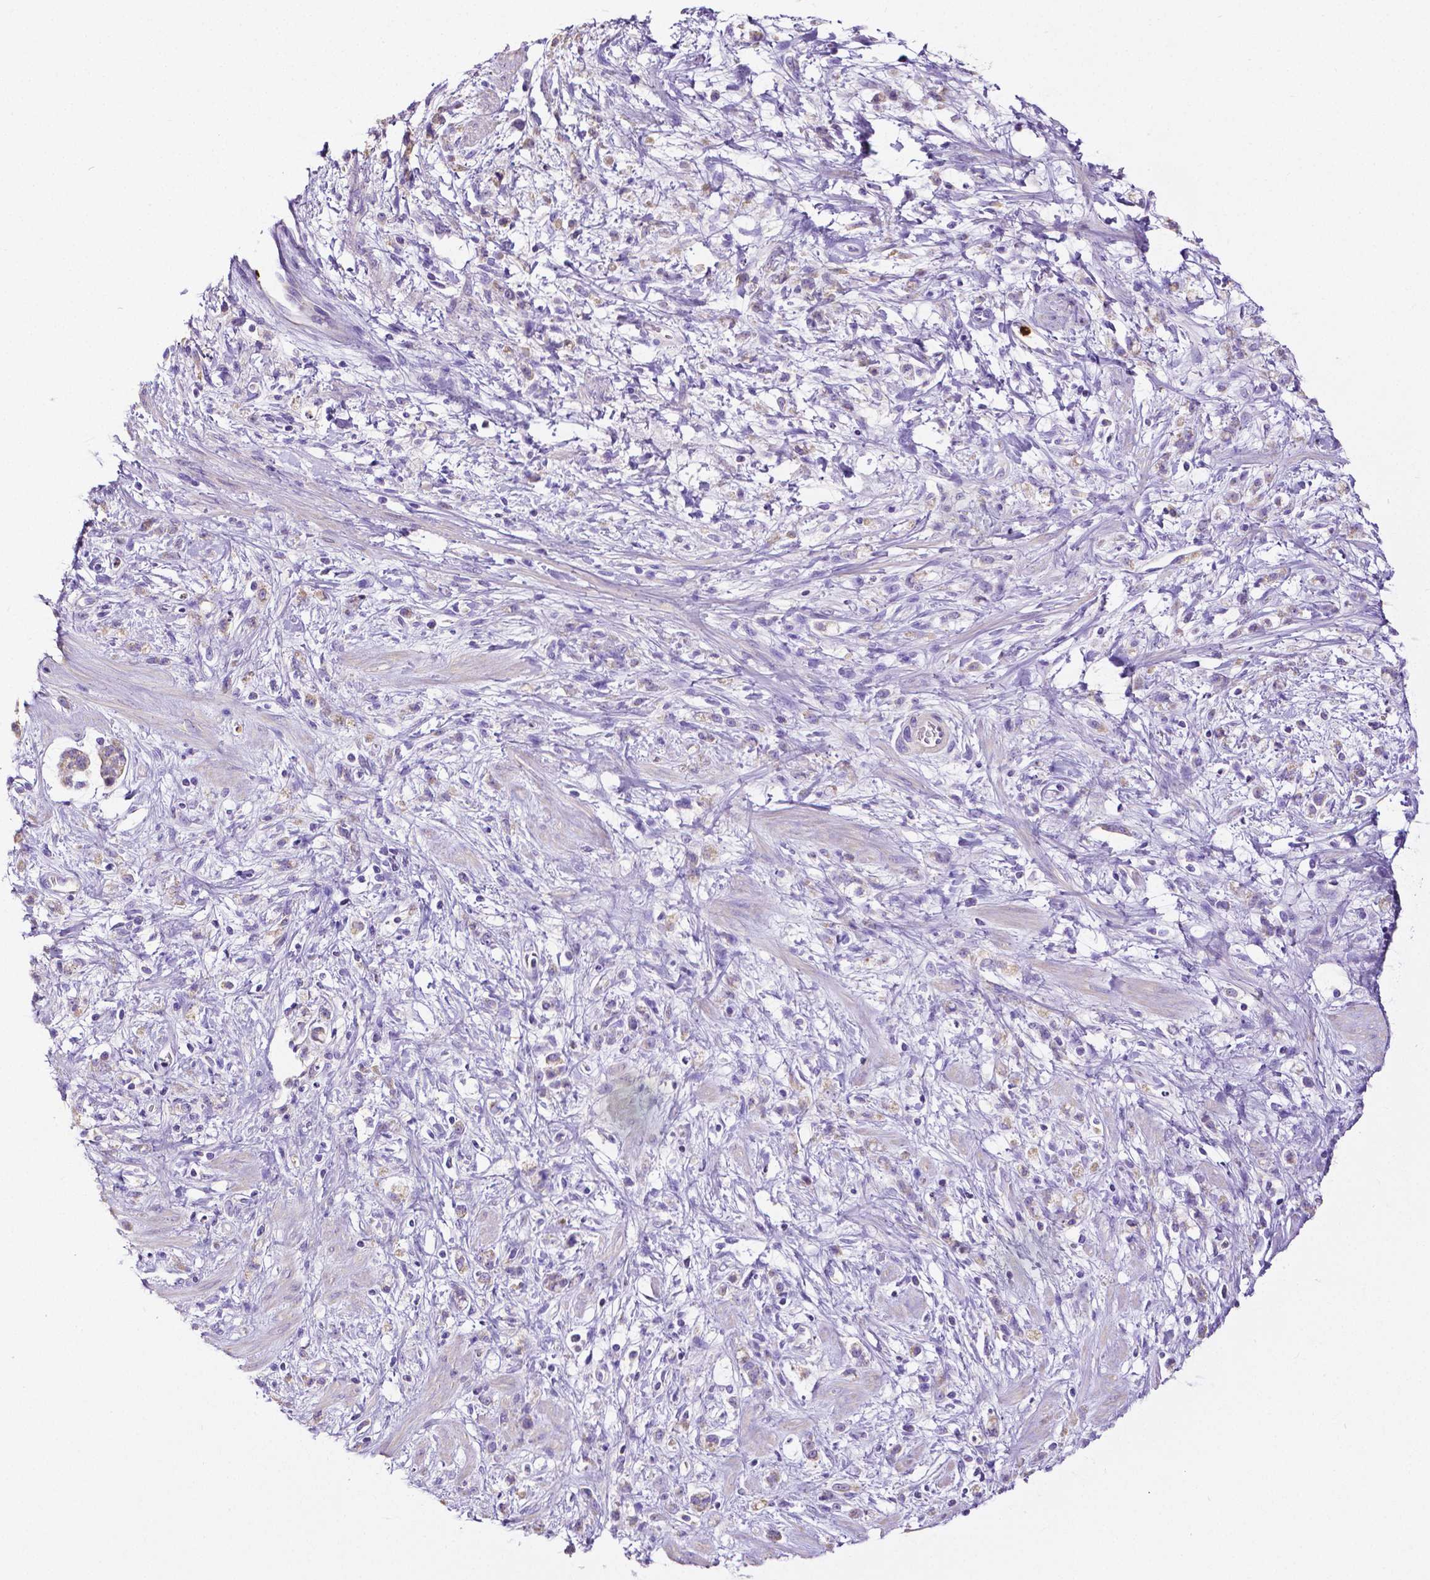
{"staining": {"intensity": "negative", "quantity": "none", "location": "none"}, "tissue": "stomach cancer", "cell_type": "Tumor cells", "image_type": "cancer", "snomed": [{"axis": "morphology", "description": "Adenocarcinoma, NOS"}, {"axis": "topography", "description": "Stomach"}], "caption": "Tumor cells show no significant staining in stomach cancer. (Stains: DAB (3,3'-diaminobenzidine) immunohistochemistry with hematoxylin counter stain, Microscopy: brightfield microscopy at high magnification).", "gene": "MMP9", "patient": {"sex": "female", "age": 60}}